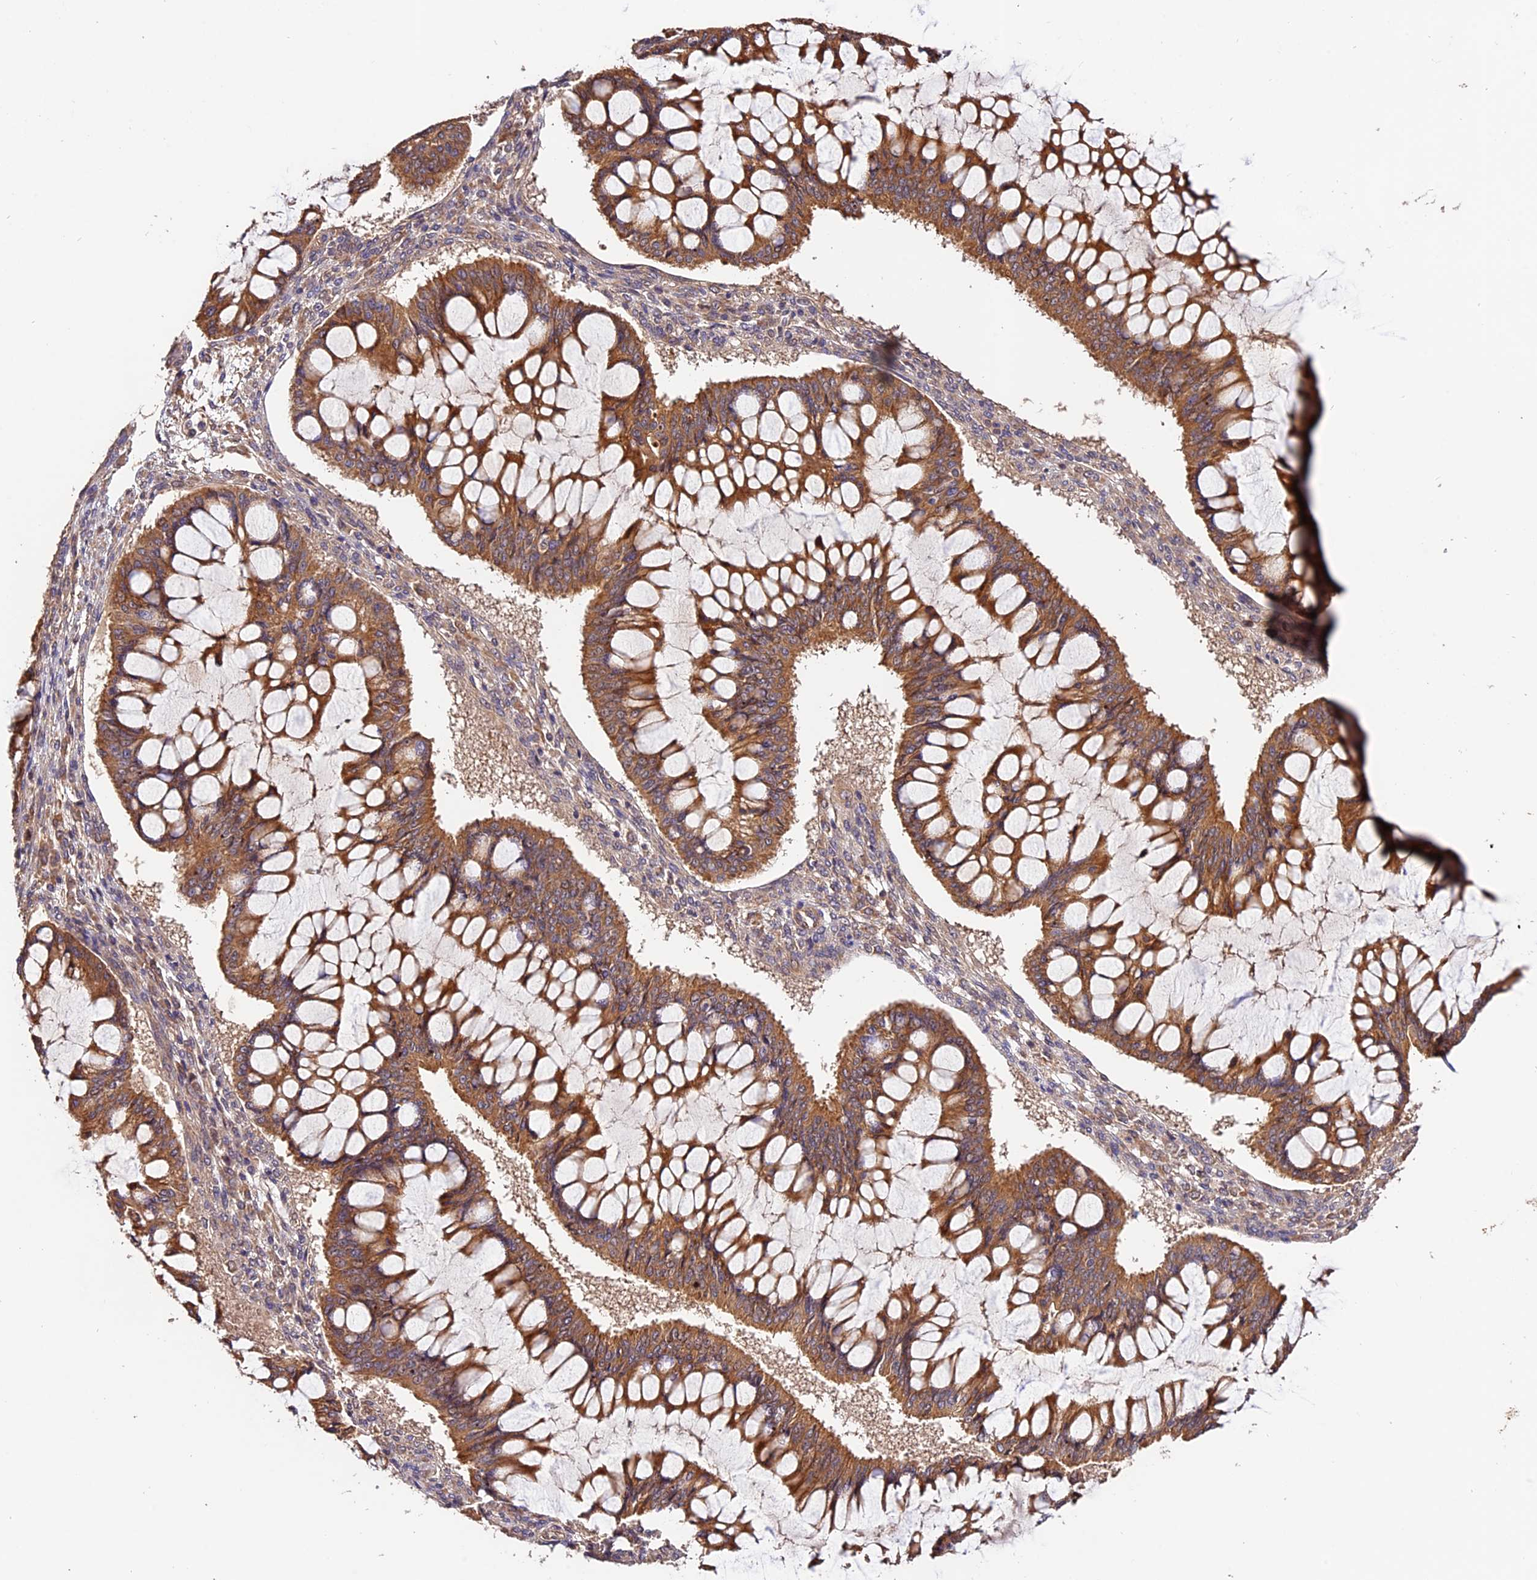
{"staining": {"intensity": "moderate", "quantity": ">75%", "location": "cytoplasmic/membranous"}, "tissue": "ovarian cancer", "cell_type": "Tumor cells", "image_type": "cancer", "snomed": [{"axis": "morphology", "description": "Cystadenocarcinoma, mucinous, NOS"}, {"axis": "topography", "description": "Ovary"}], "caption": "Mucinous cystadenocarcinoma (ovarian) was stained to show a protein in brown. There is medium levels of moderate cytoplasmic/membranous expression in approximately >75% of tumor cells.", "gene": "CES3", "patient": {"sex": "female", "age": 73}}